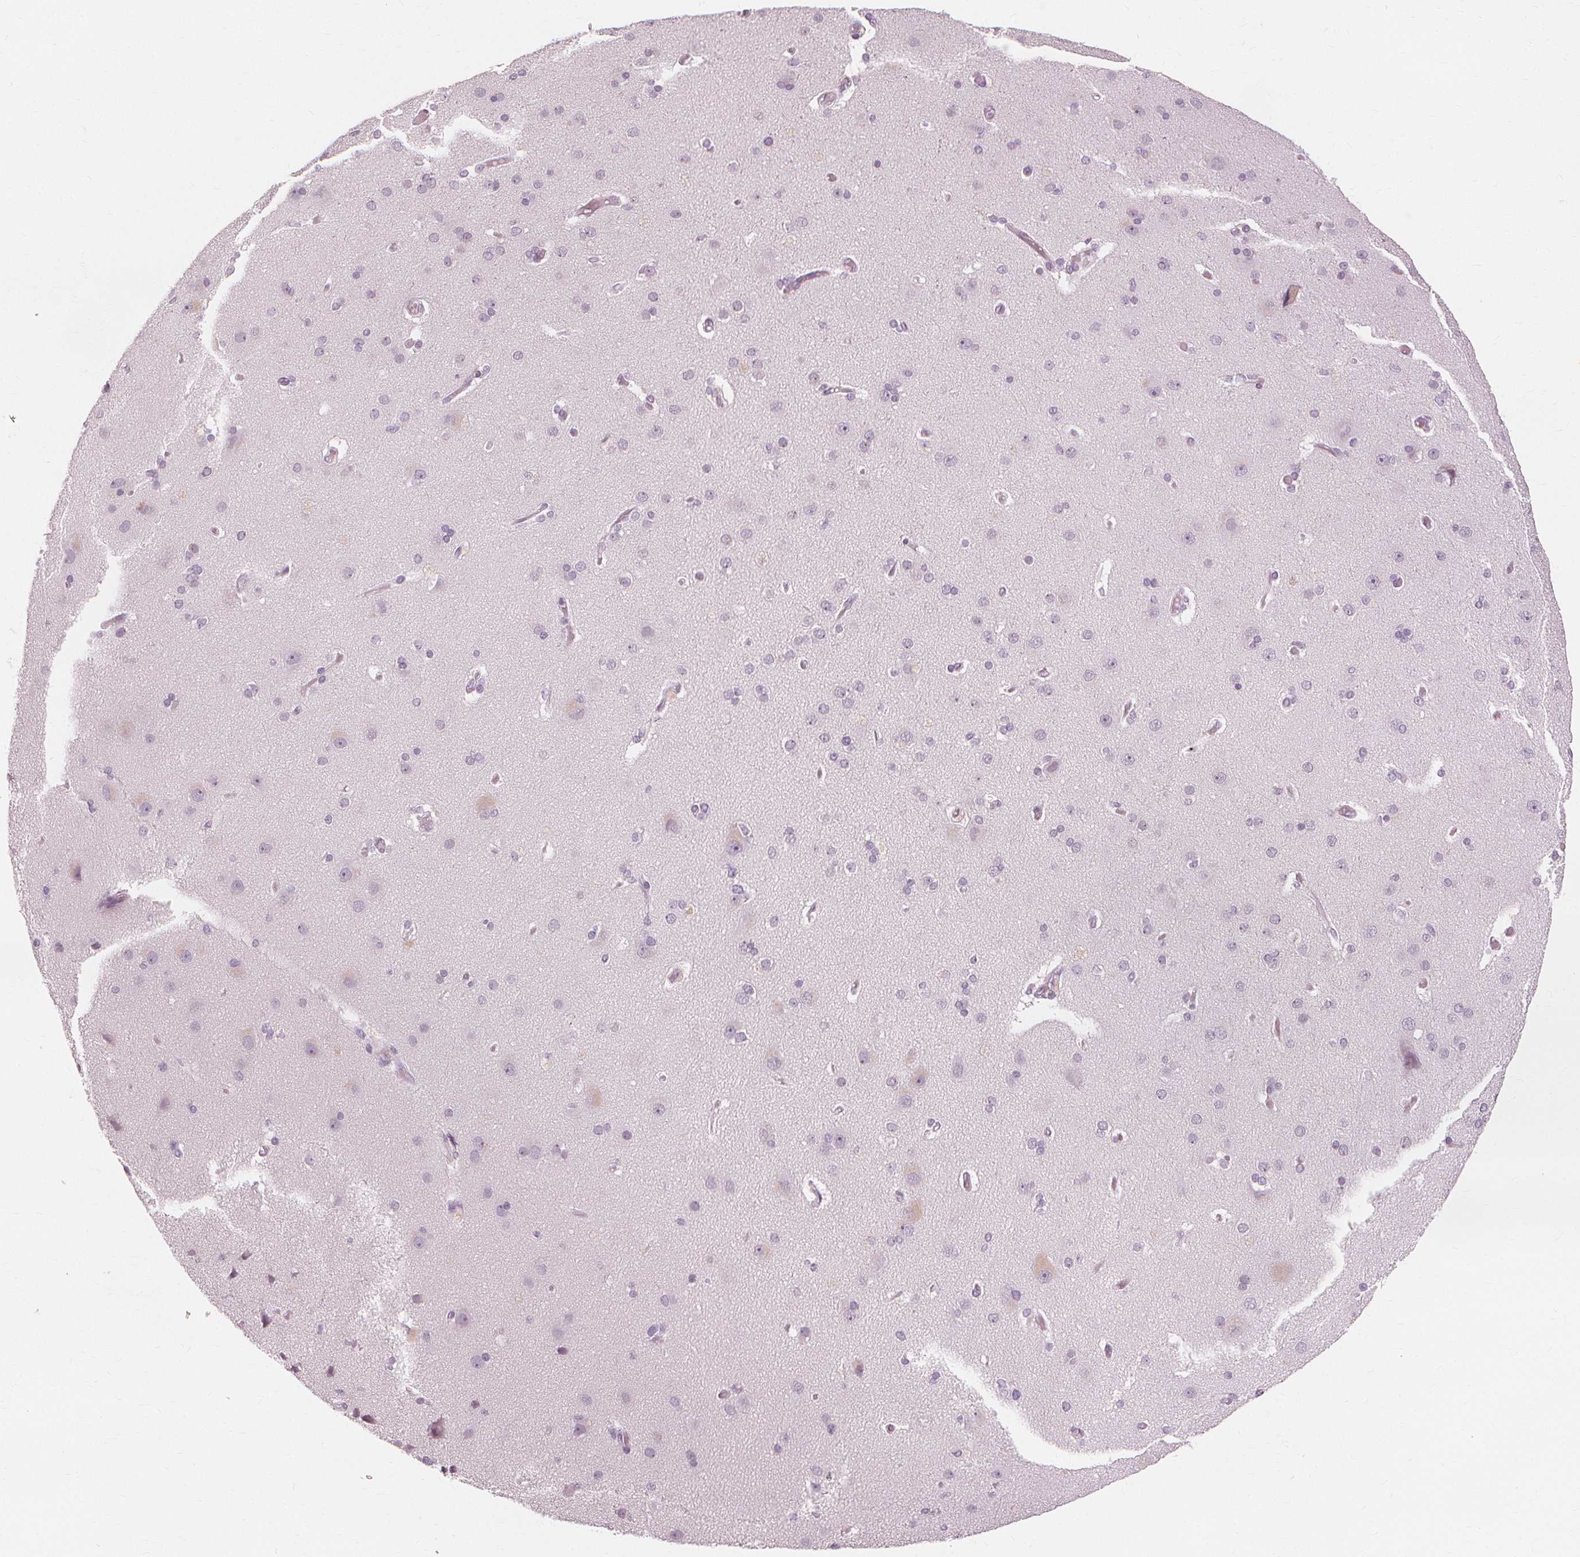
{"staining": {"intensity": "negative", "quantity": "none", "location": "none"}, "tissue": "cerebral cortex", "cell_type": "Endothelial cells", "image_type": "normal", "snomed": [{"axis": "morphology", "description": "Normal tissue, NOS"}, {"axis": "morphology", "description": "Glioma, malignant, High grade"}, {"axis": "topography", "description": "Cerebral cortex"}], "caption": "Human cerebral cortex stained for a protein using immunohistochemistry displays no positivity in endothelial cells.", "gene": "NXPE1", "patient": {"sex": "male", "age": 71}}